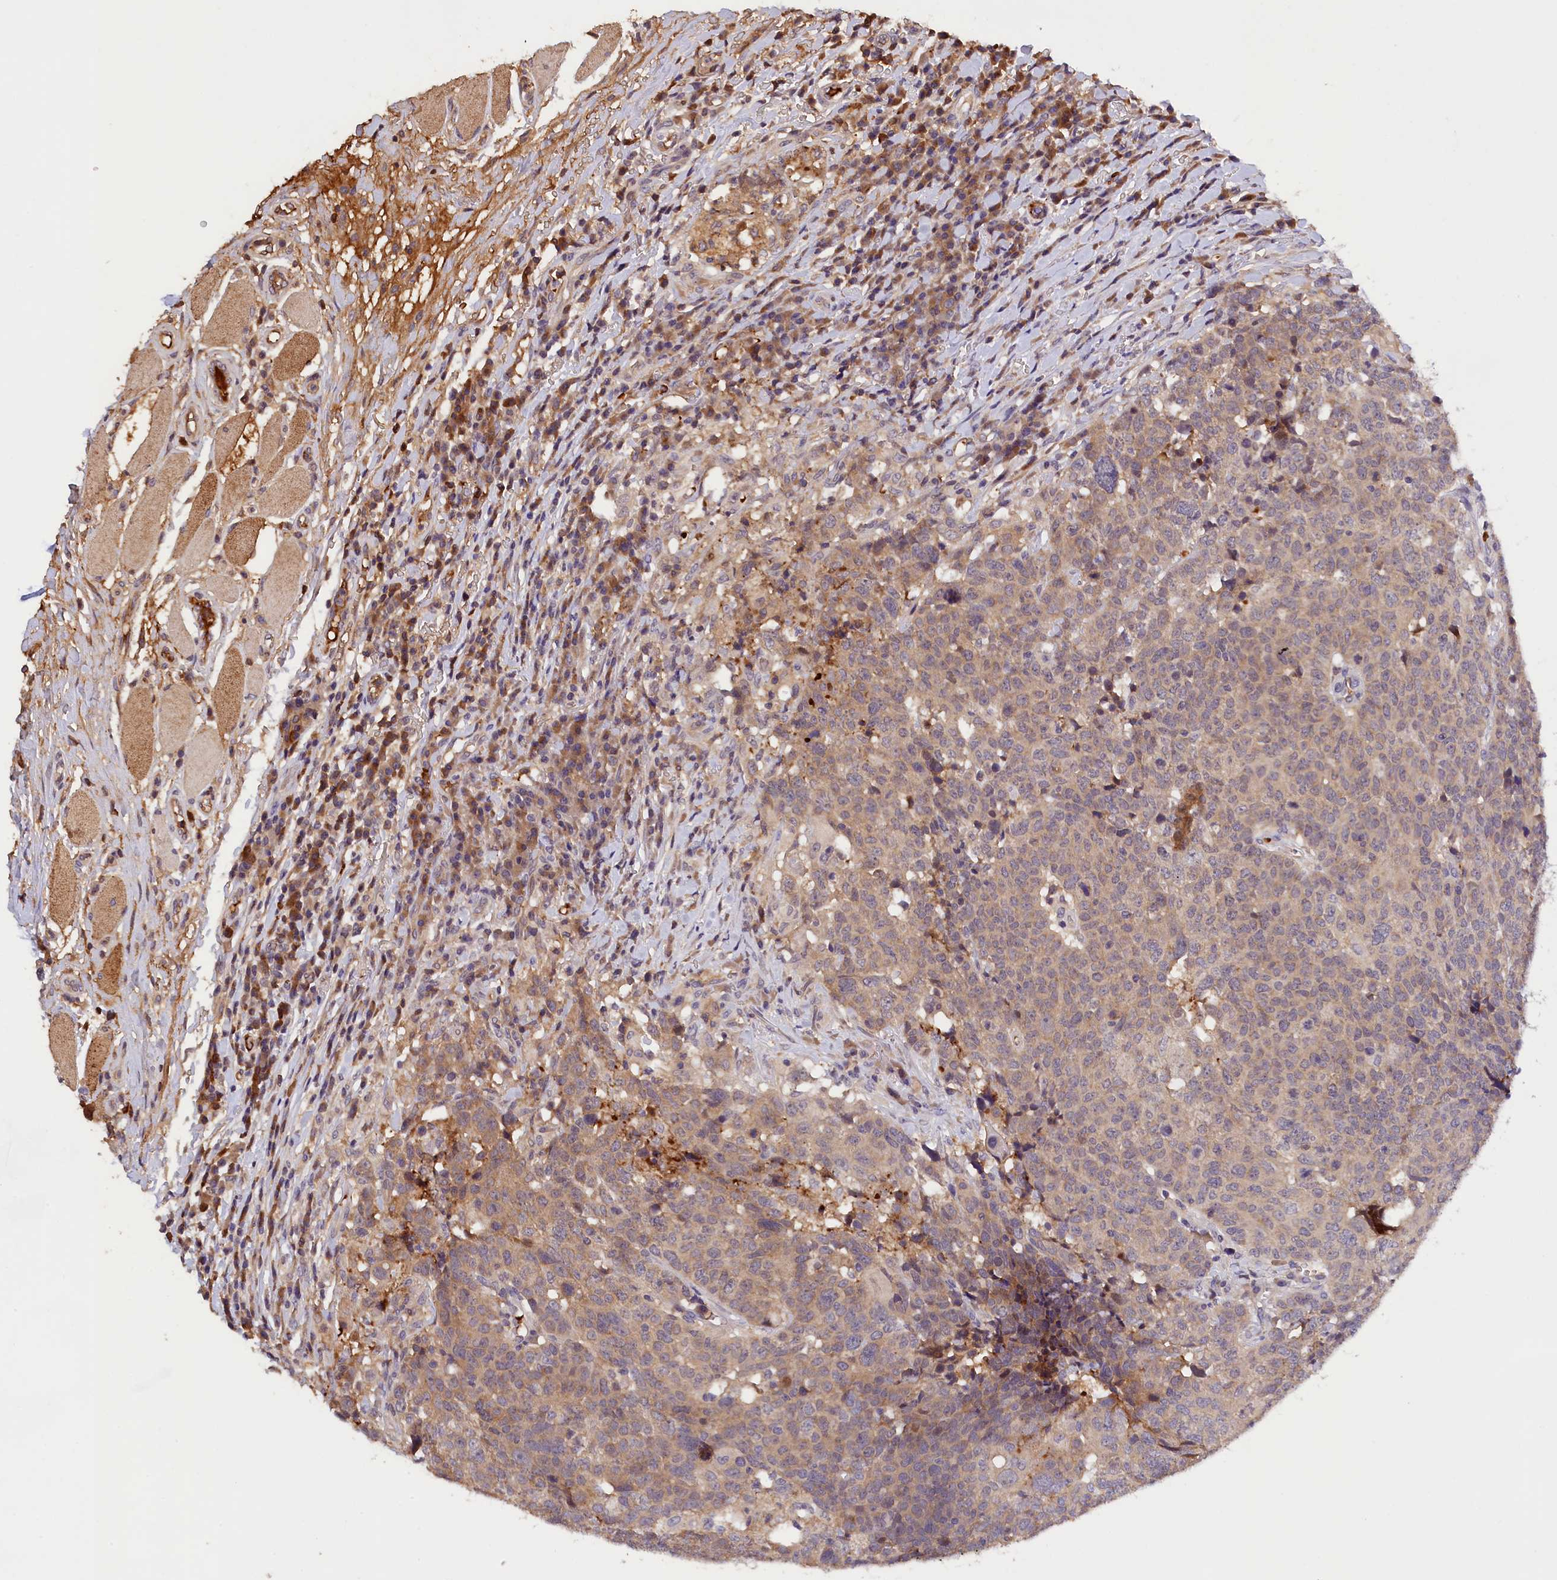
{"staining": {"intensity": "weak", "quantity": ">75%", "location": "cytoplasmic/membranous"}, "tissue": "head and neck cancer", "cell_type": "Tumor cells", "image_type": "cancer", "snomed": [{"axis": "morphology", "description": "Squamous cell carcinoma, NOS"}, {"axis": "topography", "description": "Head-Neck"}], "caption": "IHC staining of head and neck cancer (squamous cell carcinoma), which displays low levels of weak cytoplasmic/membranous expression in about >75% of tumor cells indicating weak cytoplasmic/membranous protein positivity. The staining was performed using DAB (brown) for protein detection and nuclei were counterstained in hematoxylin (blue).", "gene": "PHAF1", "patient": {"sex": "male", "age": 66}}